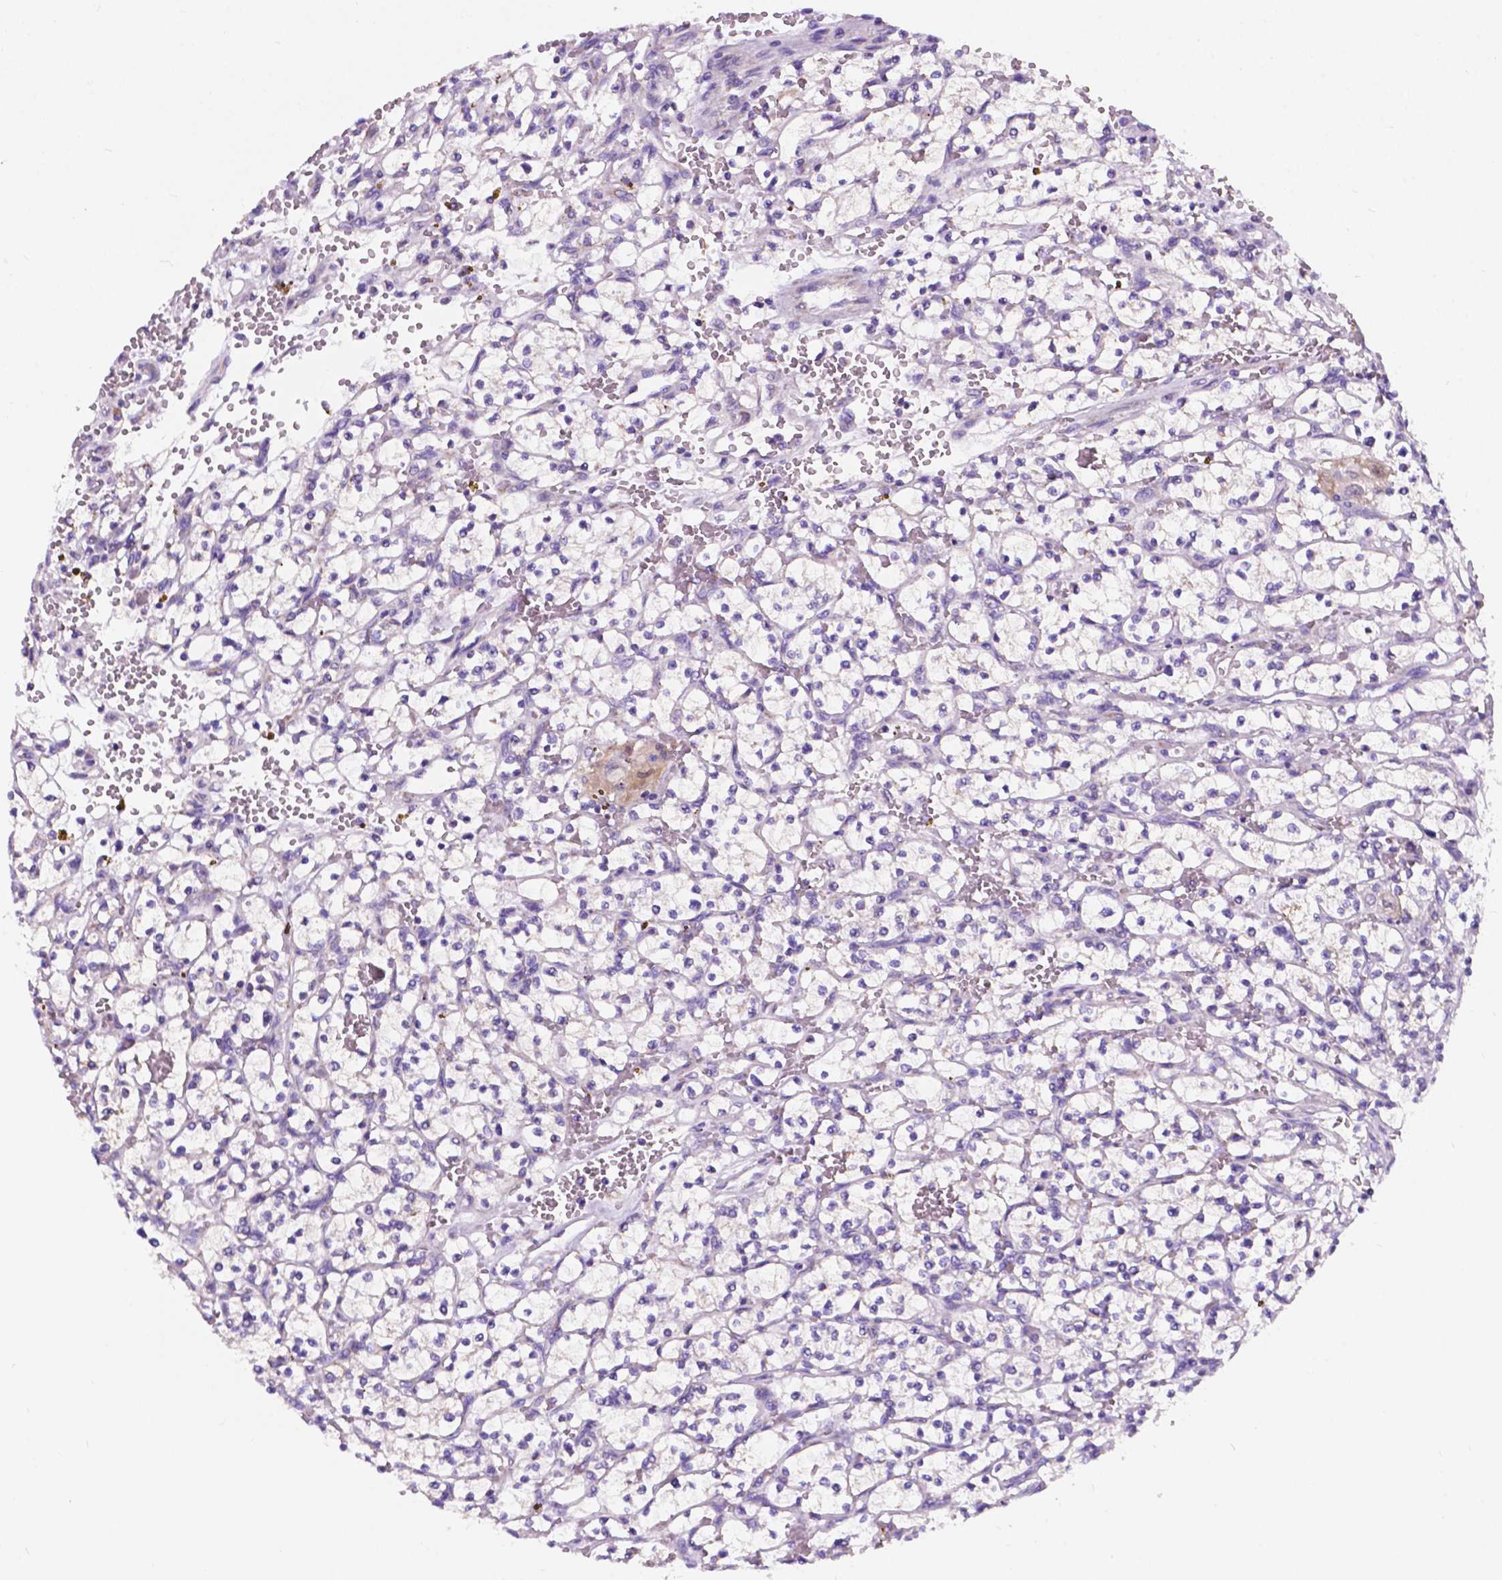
{"staining": {"intensity": "negative", "quantity": "none", "location": "none"}, "tissue": "renal cancer", "cell_type": "Tumor cells", "image_type": "cancer", "snomed": [{"axis": "morphology", "description": "Adenocarcinoma, NOS"}, {"axis": "topography", "description": "Kidney"}], "caption": "Immunohistochemistry (IHC) of human renal adenocarcinoma shows no staining in tumor cells. (IHC, brightfield microscopy, high magnification).", "gene": "TRPV5", "patient": {"sex": "female", "age": 64}}